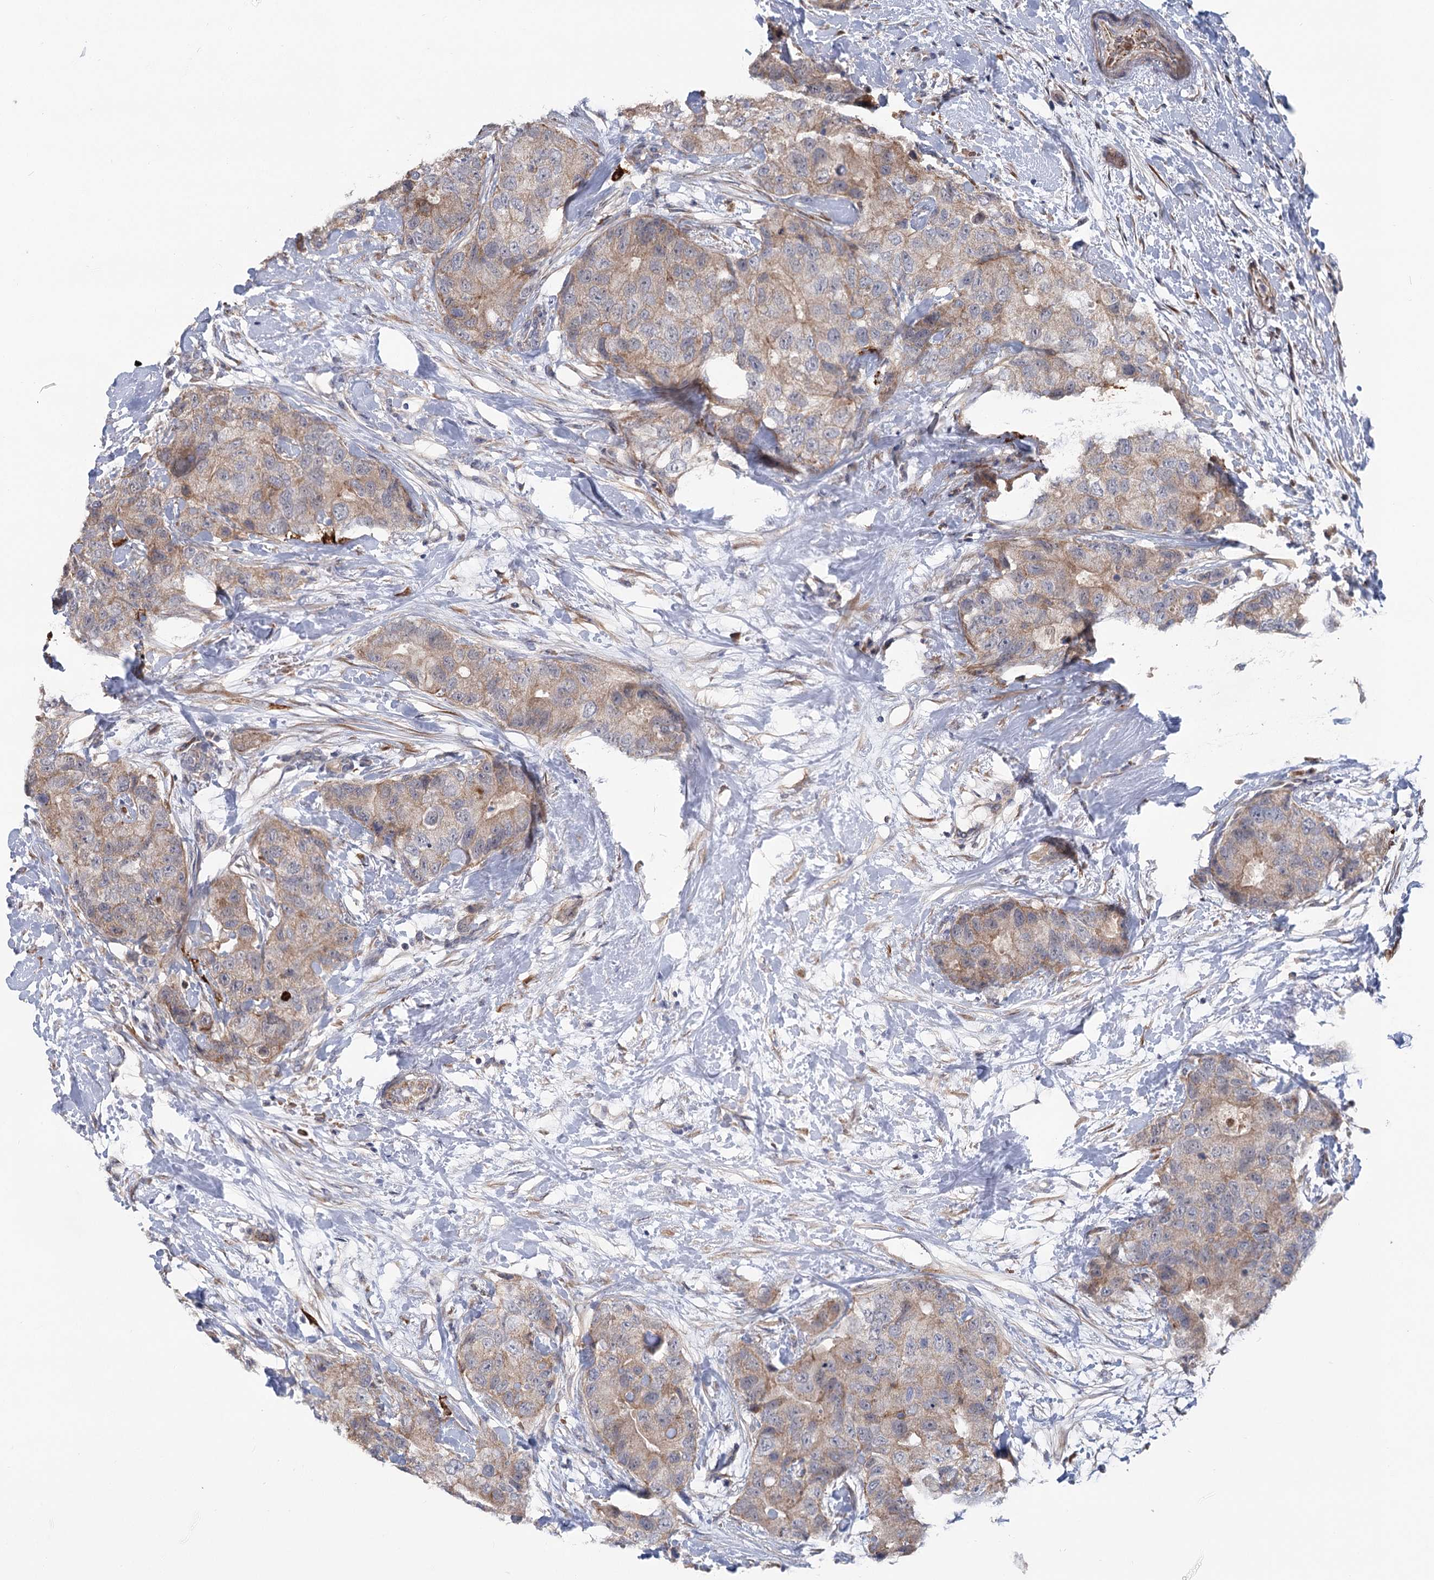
{"staining": {"intensity": "weak", "quantity": ">75%", "location": "cytoplasmic/membranous"}, "tissue": "breast cancer", "cell_type": "Tumor cells", "image_type": "cancer", "snomed": [{"axis": "morphology", "description": "Duct carcinoma"}, {"axis": "topography", "description": "Breast"}], "caption": "Breast cancer (invasive ductal carcinoma) stained with a brown dye shows weak cytoplasmic/membranous positive positivity in approximately >75% of tumor cells.", "gene": "CIB4", "patient": {"sex": "female", "age": 62}}